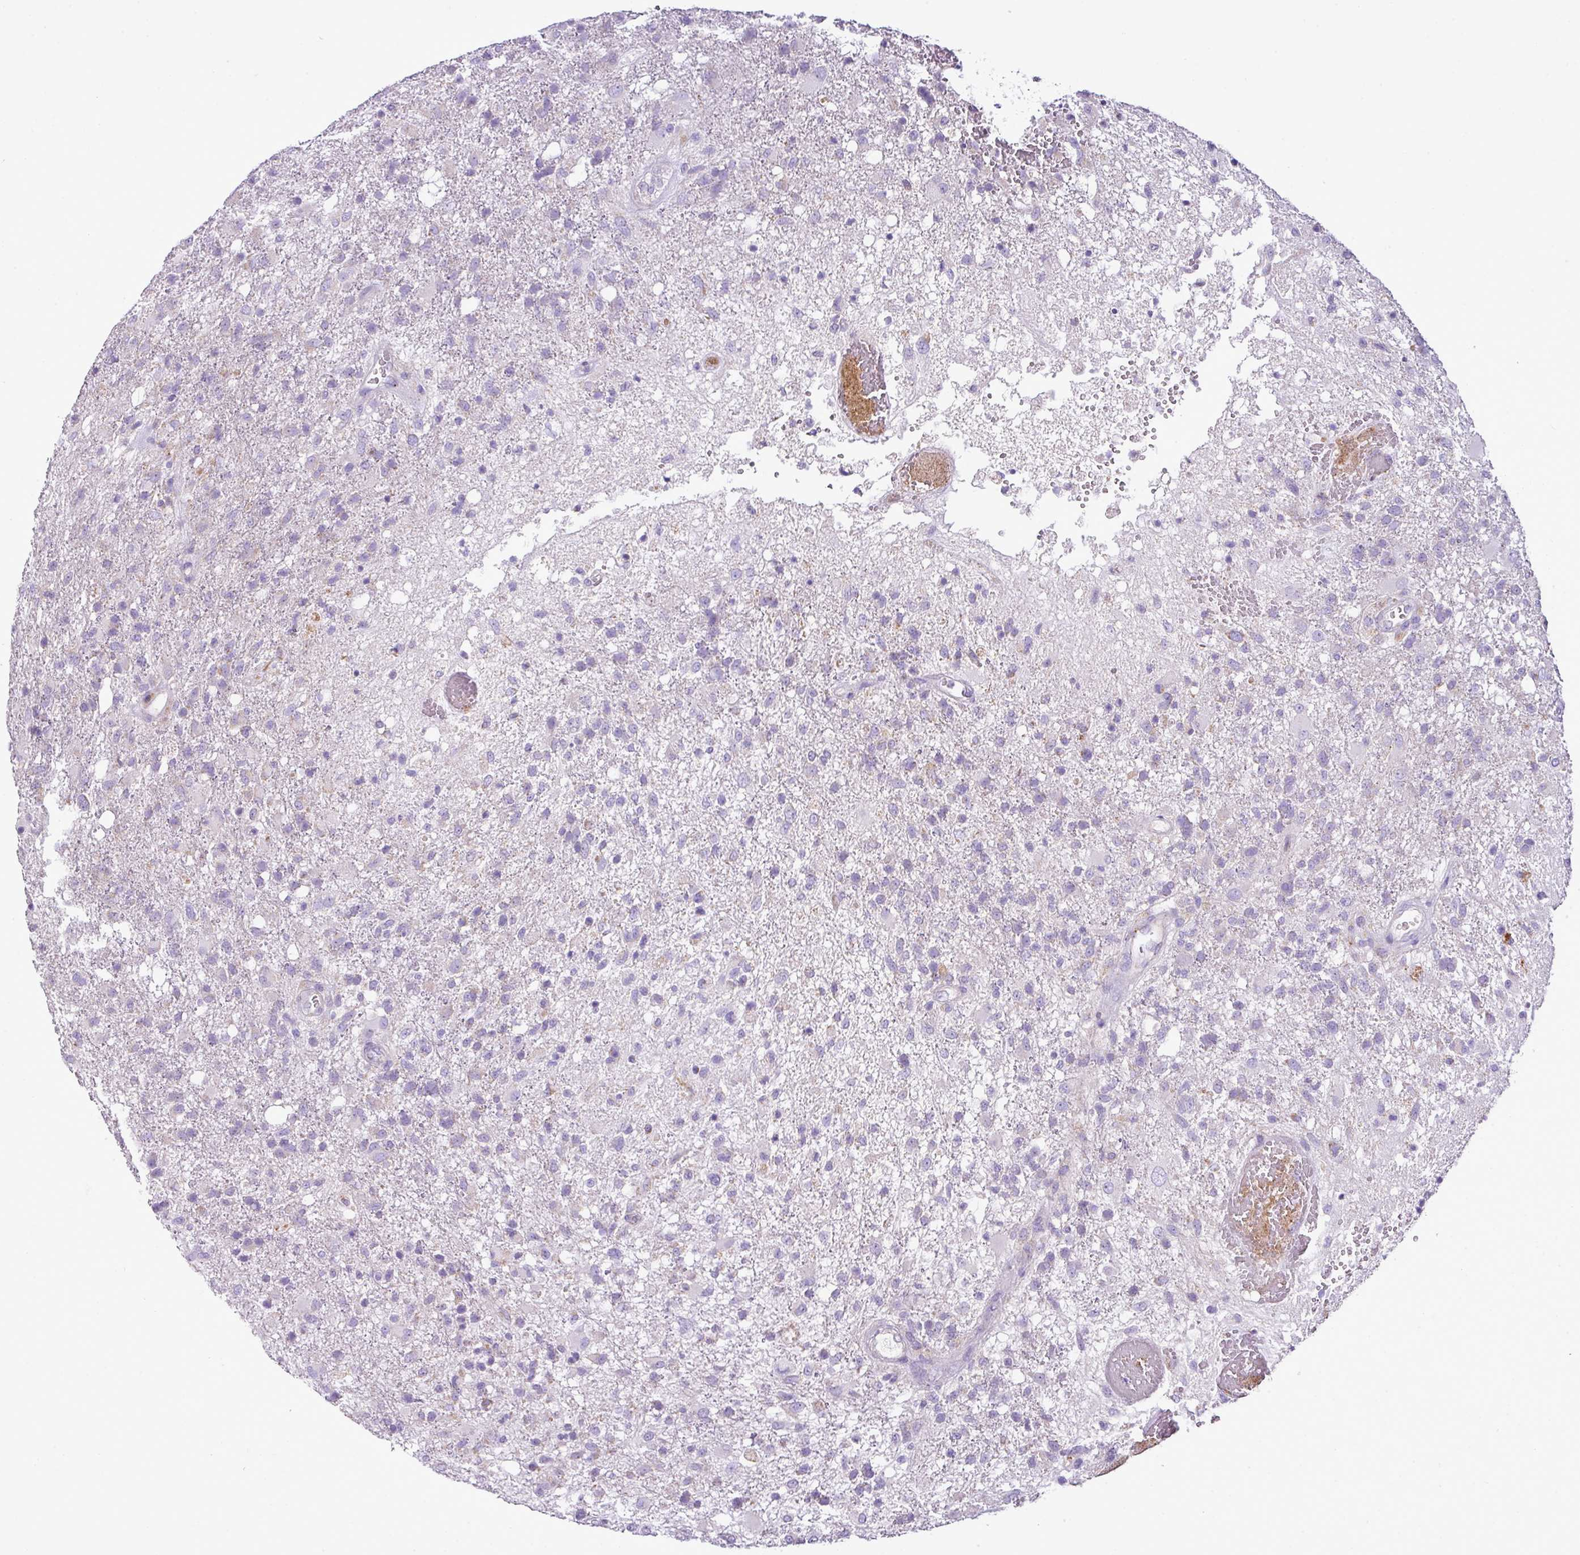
{"staining": {"intensity": "negative", "quantity": "none", "location": "none"}, "tissue": "glioma", "cell_type": "Tumor cells", "image_type": "cancer", "snomed": [{"axis": "morphology", "description": "Glioma, malignant, High grade"}, {"axis": "topography", "description": "Brain"}], "caption": "Protein analysis of malignant glioma (high-grade) reveals no significant staining in tumor cells. (DAB (3,3'-diaminobenzidine) immunohistochemistry visualized using brightfield microscopy, high magnification).", "gene": "PGAP4", "patient": {"sex": "female", "age": 74}}